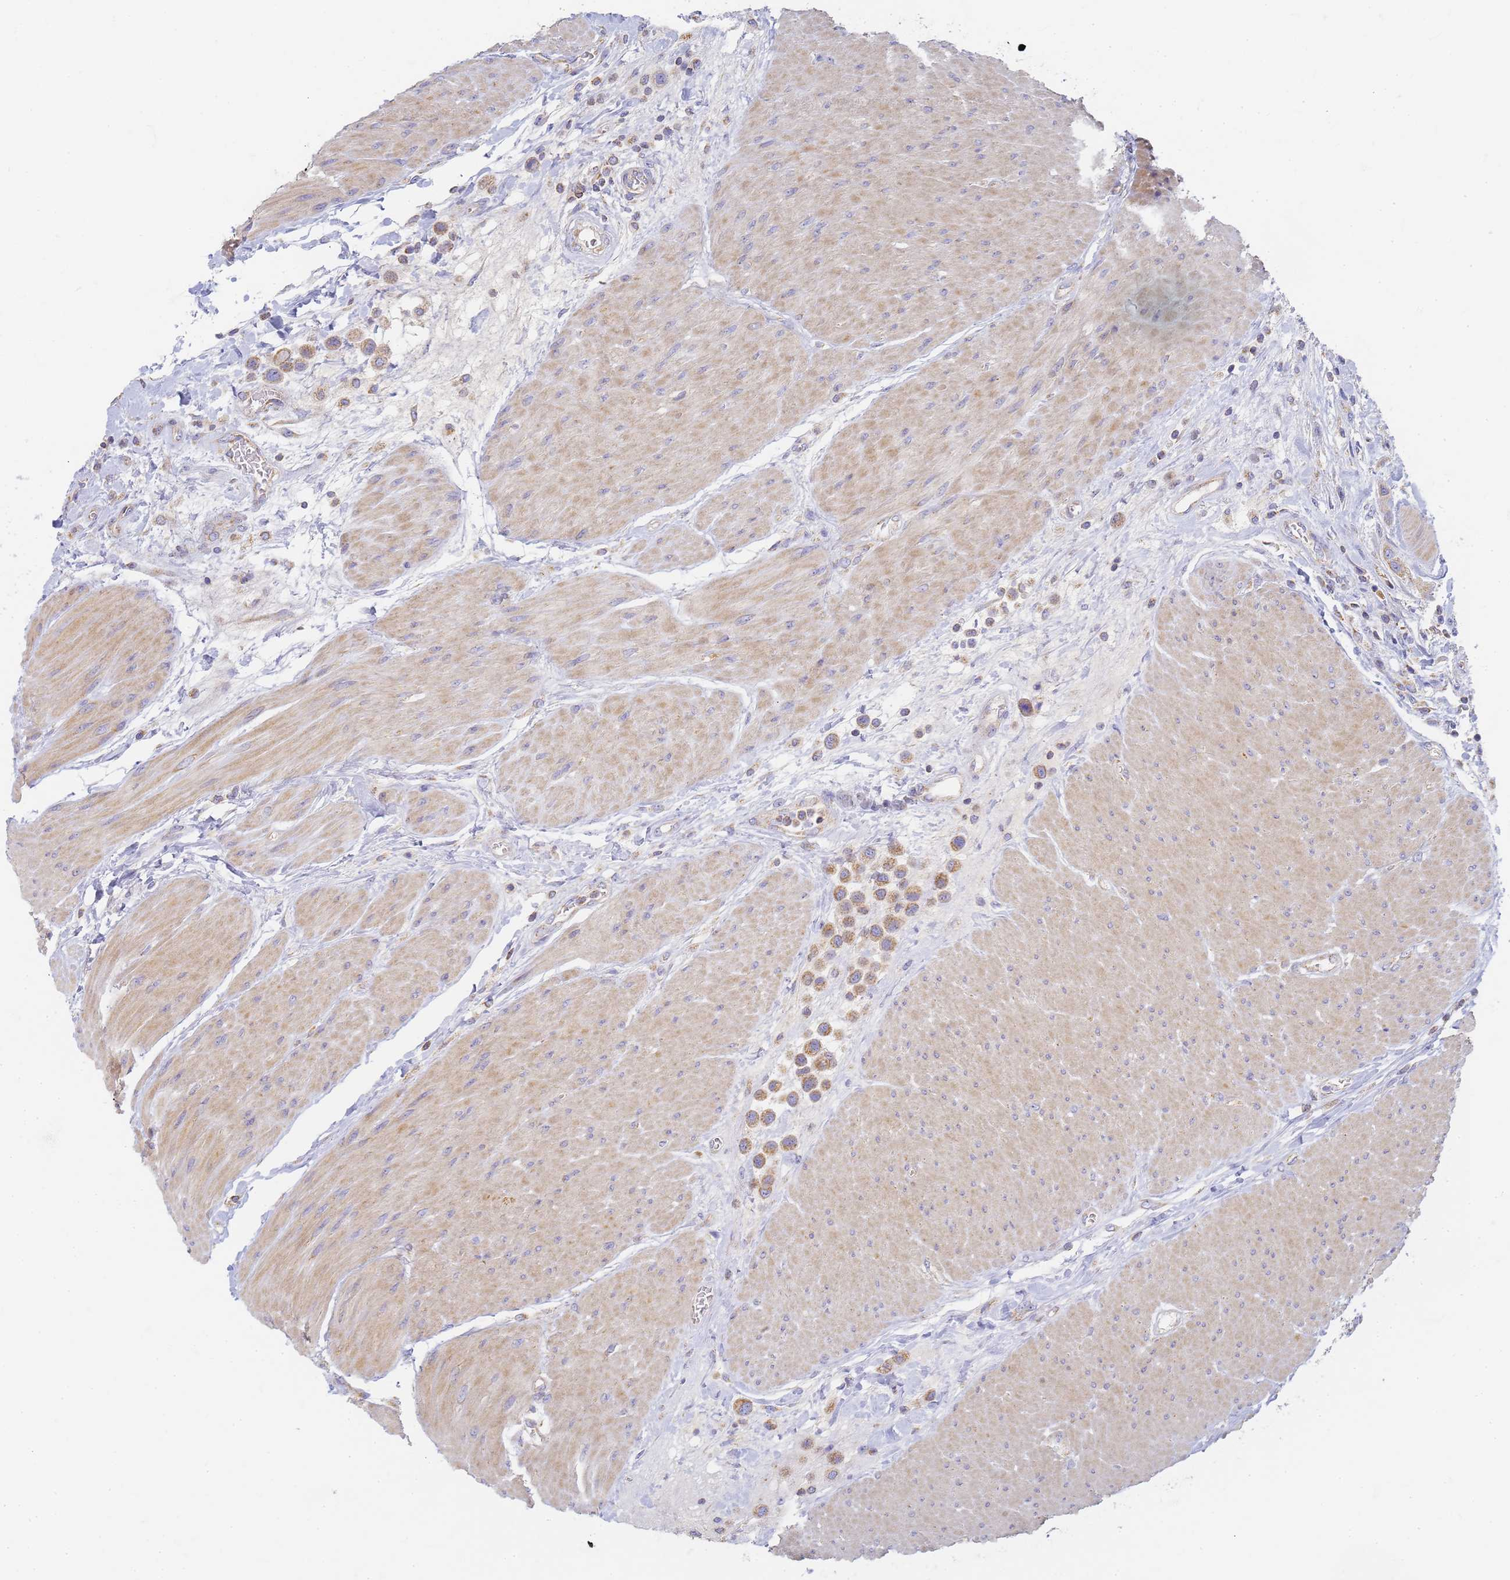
{"staining": {"intensity": "moderate", "quantity": "25%-75%", "location": "cytoplasmic/membranous"}, "tissue": "urothelial cancer", "cell_type": "Tumor cells", "image_type": "cancer", "snomed": [{"axis": "morphology", "description": "Urothelial carcinoma, High grade"}, {"axis": "topography", "description": "Urinary bladder"}], "caption": "Brown immunohistochemical staining in urothelial cancer demonstrates moderate cytoplasmic/membranous staining in approximately 25%-75% of tumor cells.", "gene": "UTP23", "patient": {"sex": "male", "age": 50}}